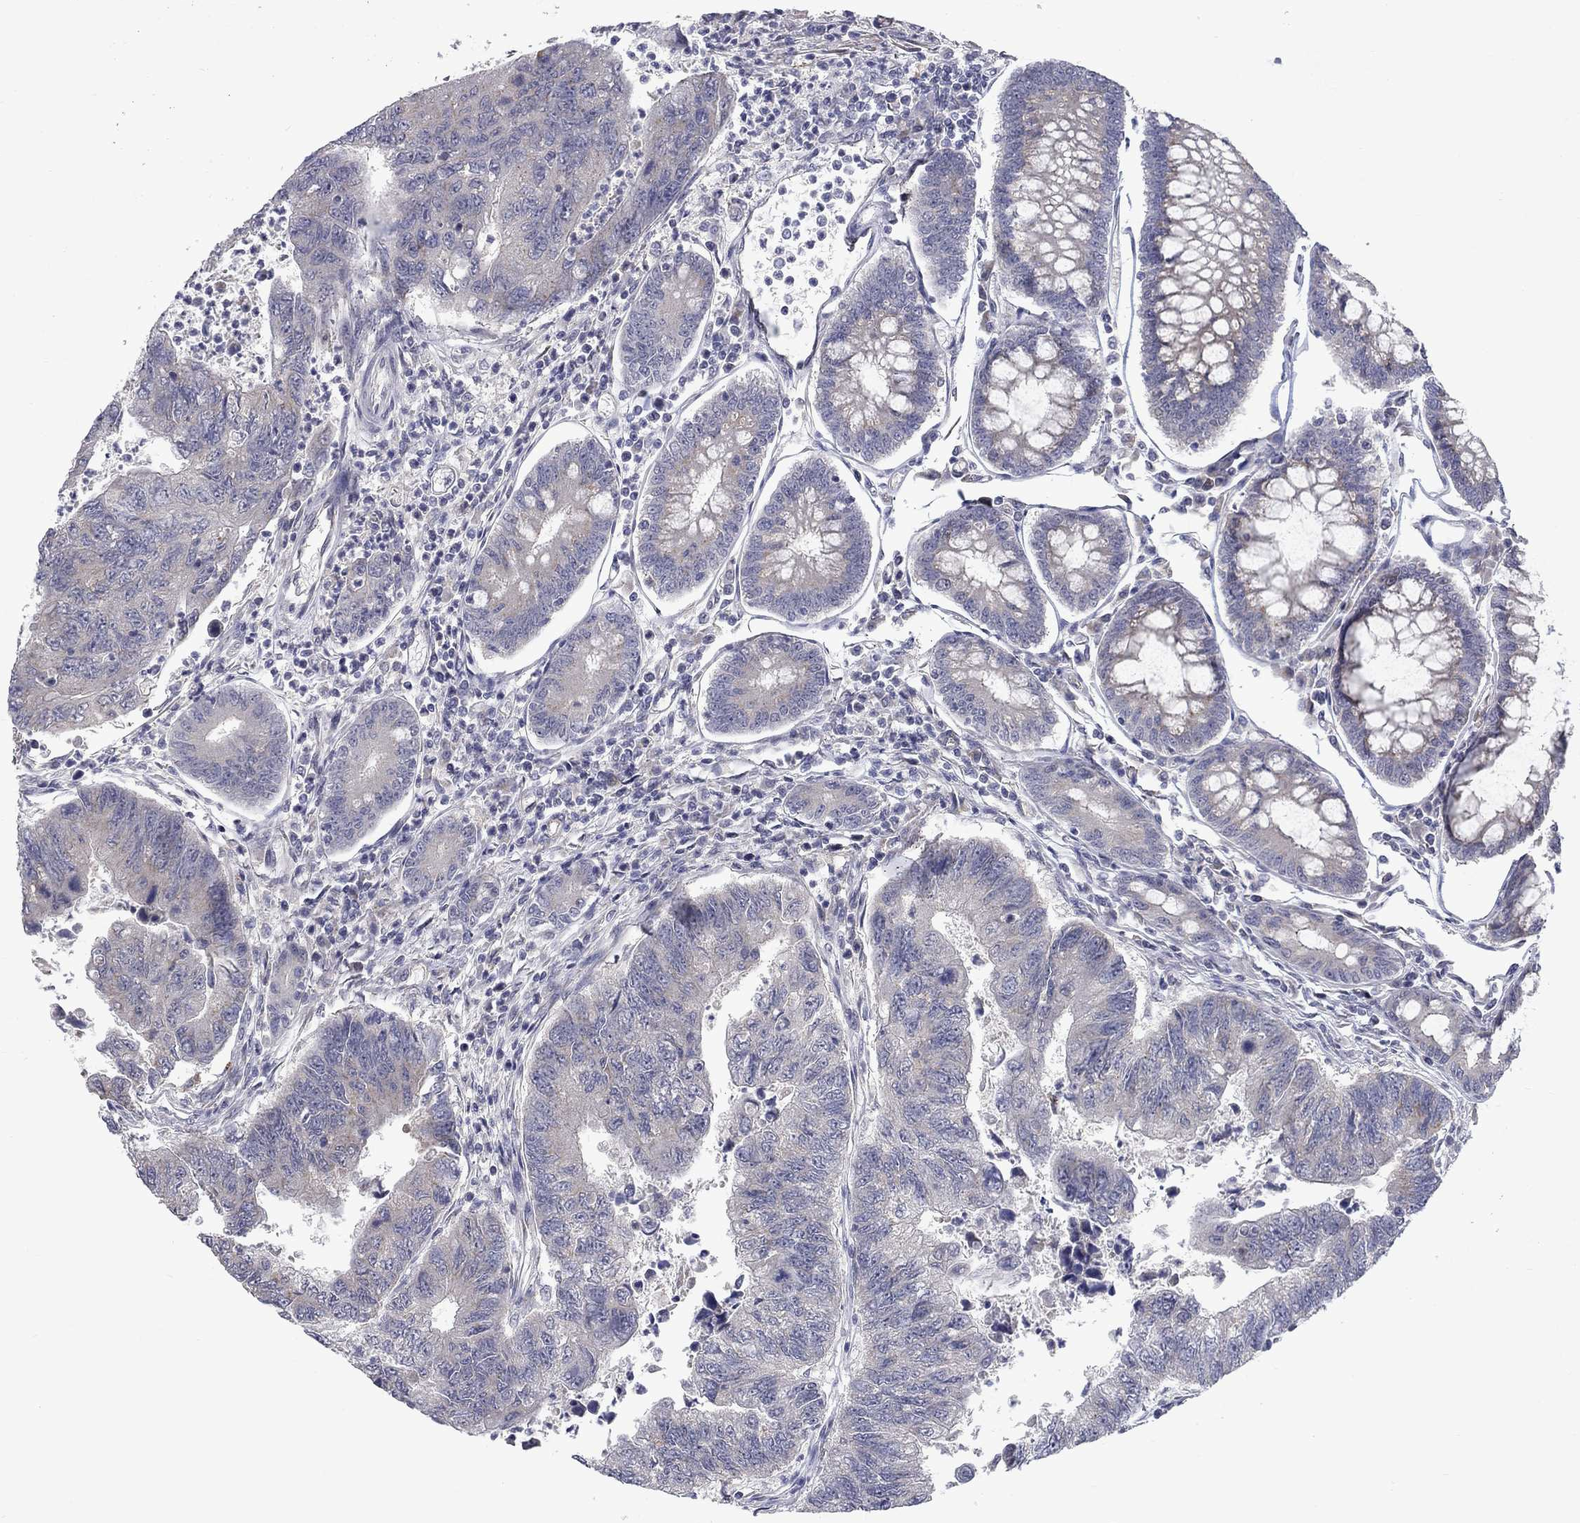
{"staining": {"intensity": "weak", "quantity": "<25%", "location": "cytoplasmic/membranous"}, "tissue": "colorectal cancer", "cell_type": "Tumor cells", "image_type": "cancer", "snomed": [{"axis": "morphology", "description": "Adenocarcinoma, NOS"}, {"axis": "topography", "description": "Colon"}], "caption": "The micrograph exhibits no significant positivity in tumor cells of colorectal adenocarcinoma.", "gene": "FAM3B", "patient": {"sex": "female", "age": 65}}